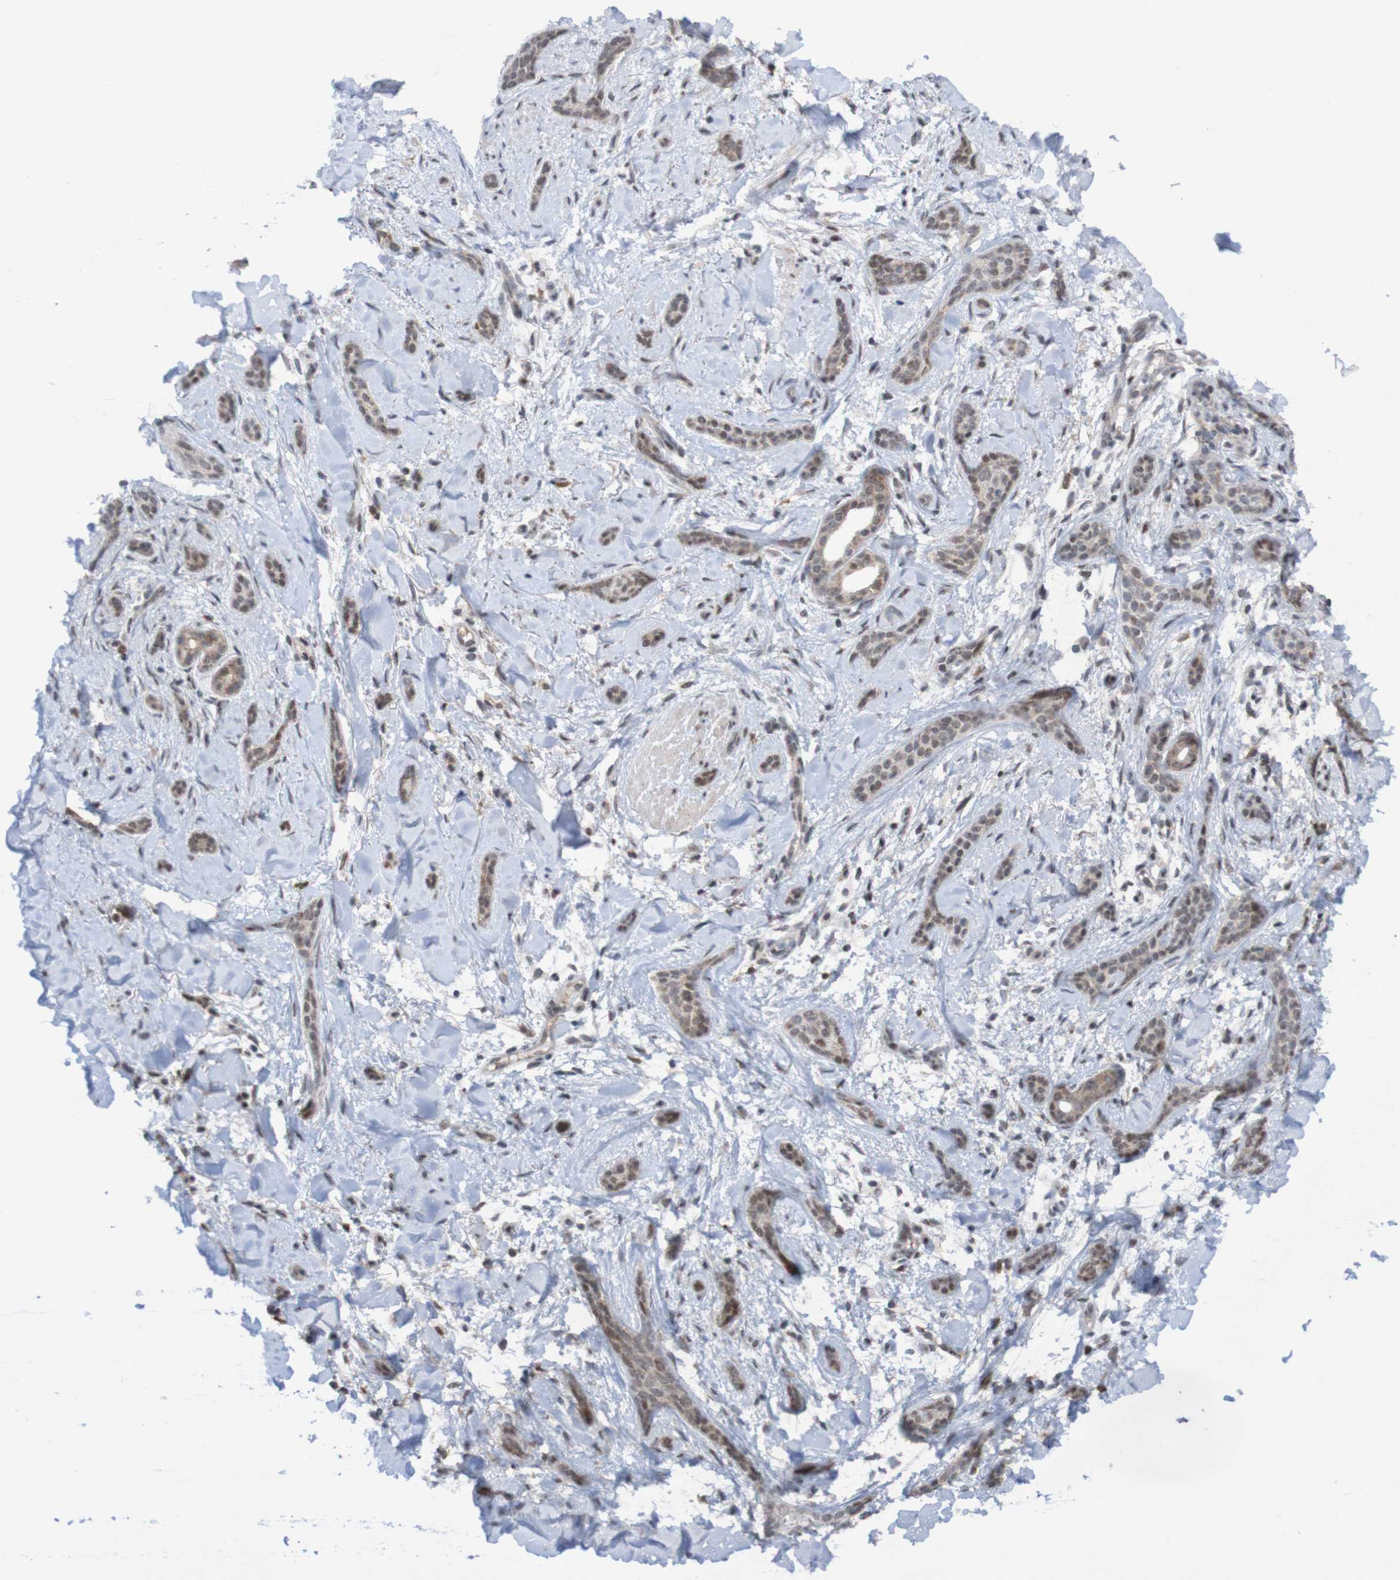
{"staining": {"intensity": "weak", "quantity": ">75%", "location": "cytoplasmic/membranous,nuclear"}, "tissue": "skin cancer", "cell_type": "Tumor cells", "image_type": "cancer", "snomed": [{"axis": "morphology", "description": "Basal cell carcinoma"}, {"axis": "morphology", "description": "Adnexal tumor, benign"}, {"axis": "topography", "description": "Skin"}], "caption": "A high-resolution photomicrograph shows immunohistochemistry (IHC) staining of benign adnexal tumor (skin), which exhibits weak cytoplasmic/membranous and nuclear positivity in about >75% of tumor cells. (DAB (3,3'-diaminobenzidine) IHC, brown staining for protein, blue staining for nuclei).", "gene": "ITLN1", "patient": {"sex": "female", "age": 42}}